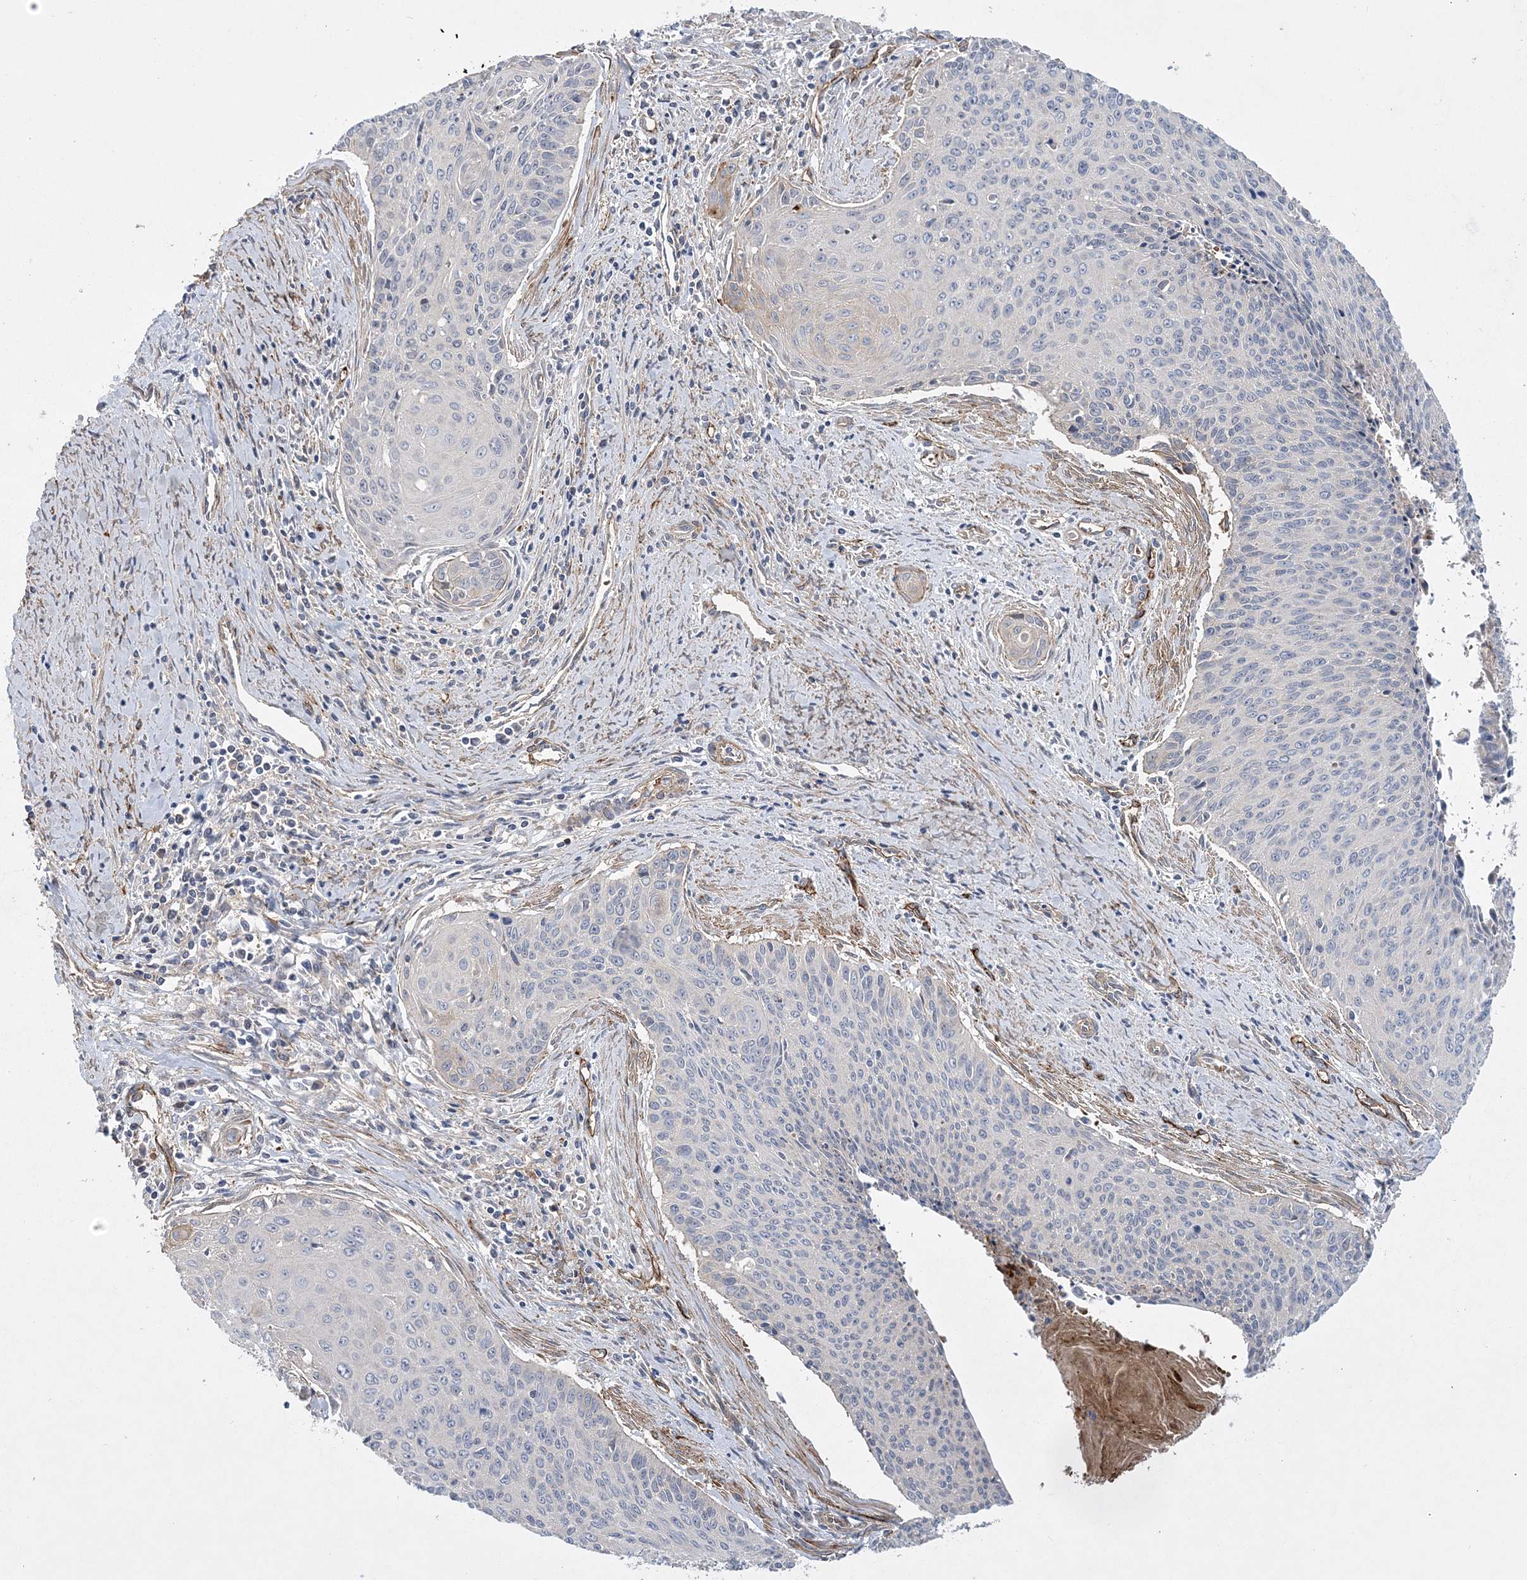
{"staining": {"intensity": "negative", "quantity": "none", "location": "none"}, "tissue": "cervical cancer", "cell_type": "Tumor cells", "image_type": "cancer", "snomed": [{"axis": "morphology", "description": "Squamous cell carcinoma, NOS"}, {"axis": "topography", "description": "Cervix"}], "caption": "A micrograph of human cervical cancer (squamous cell carcinoma) is negative for staining in tumor cells.", "gene": "CALN1", "patient": {"sex": "female", "age": 55}}